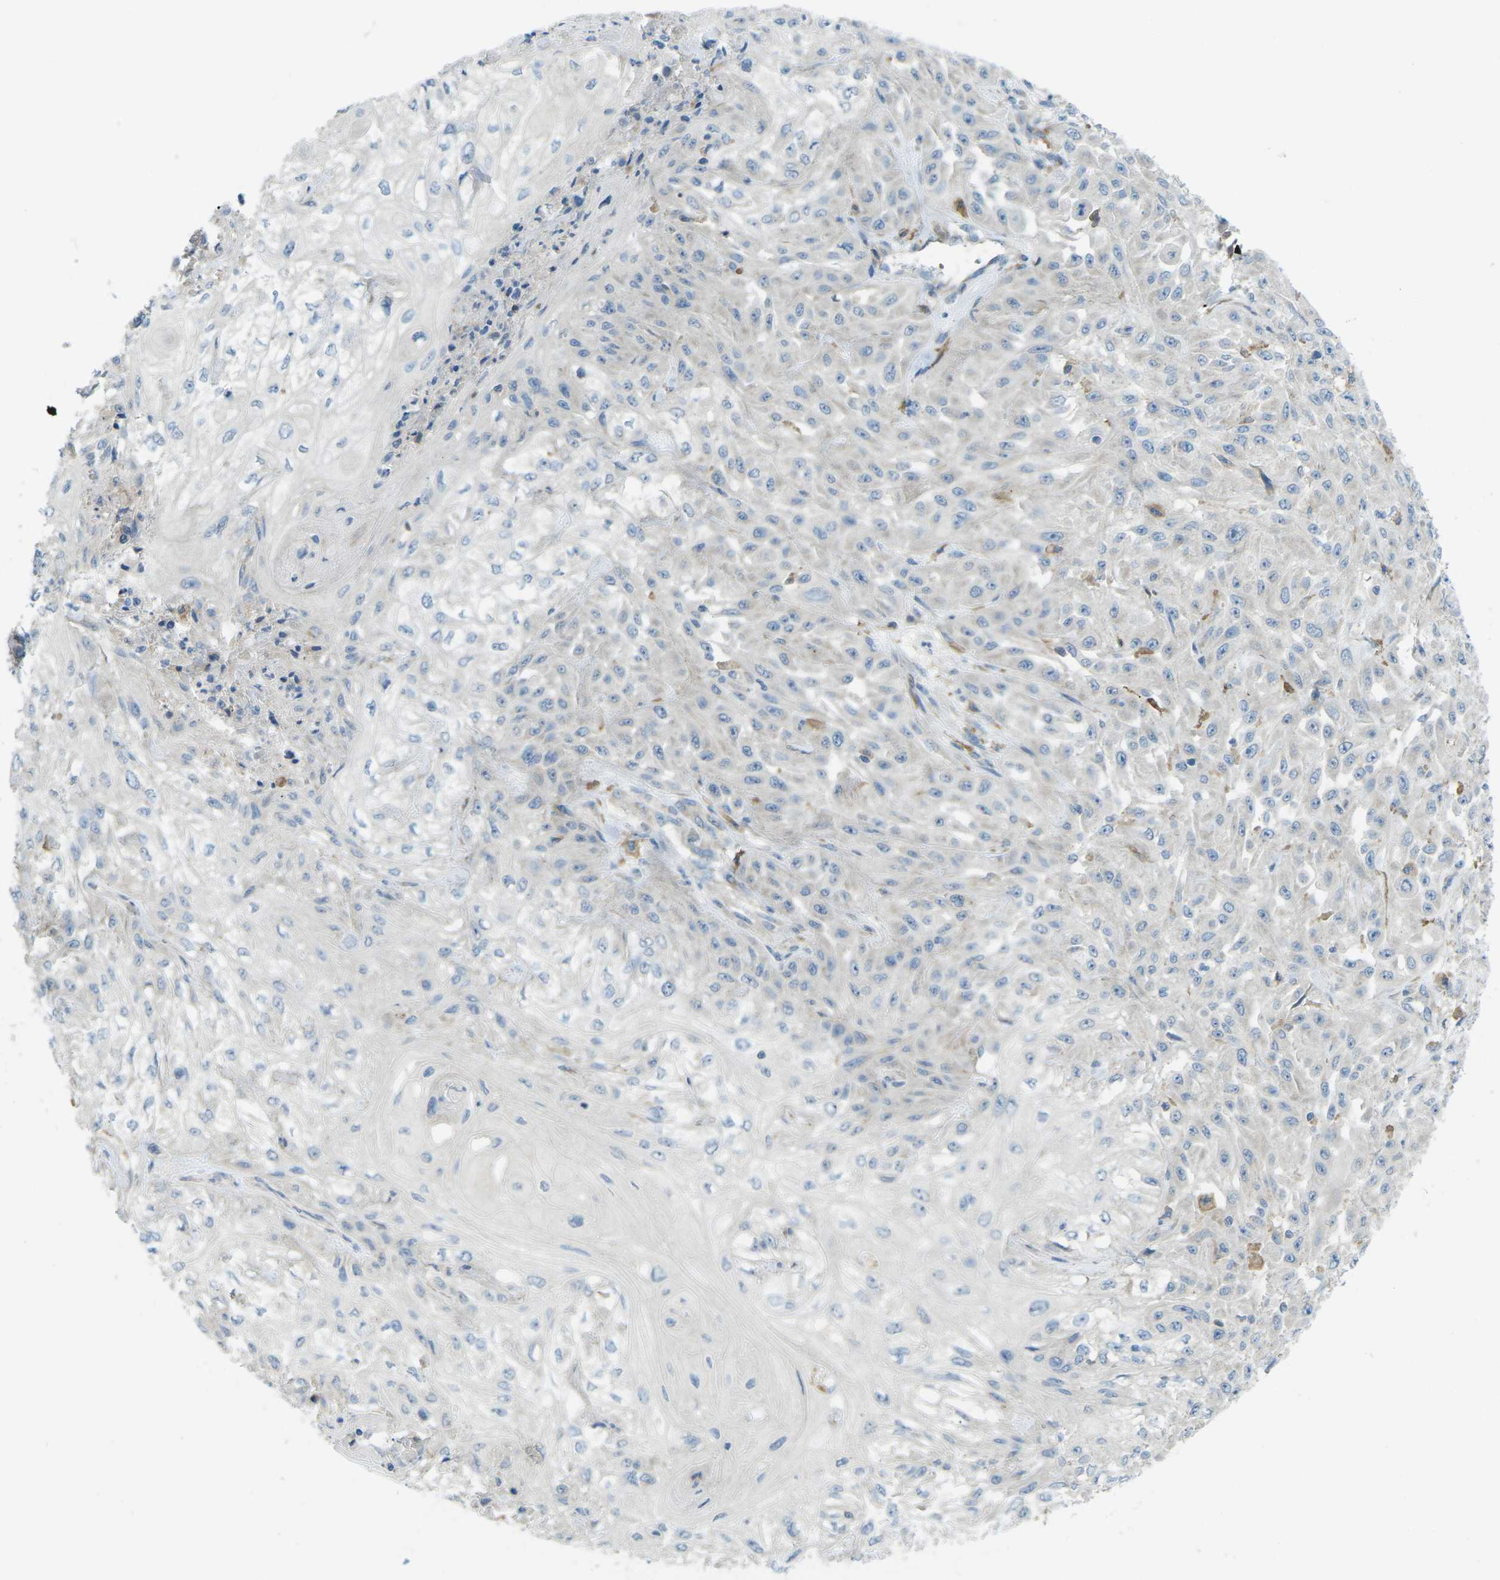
{"staining": {"intensity": "negative", "quantity": "none", "location": "none"}, "tissue": "skin cancer", "cell_type": "Tumor cells", "image_type": "cancer", "snomed": [{"axis": "morphology", "description": "Squamous cell carcinoma, NOS"}, {"axis": "morphology", "description": "Squamous cell carcinoma, metastatic, NOS"}, {"axis": "topography", "description": "Skin"}, {"axis": "topography", "description": "Lymph node"}], "caption": "This is an IHC micrograph of metastatic squamous cell carcinoma (skin). There is no positivity in tumor cells.", "gene": "MYLK4", "patient": {"sex": "male", "age": 75}}